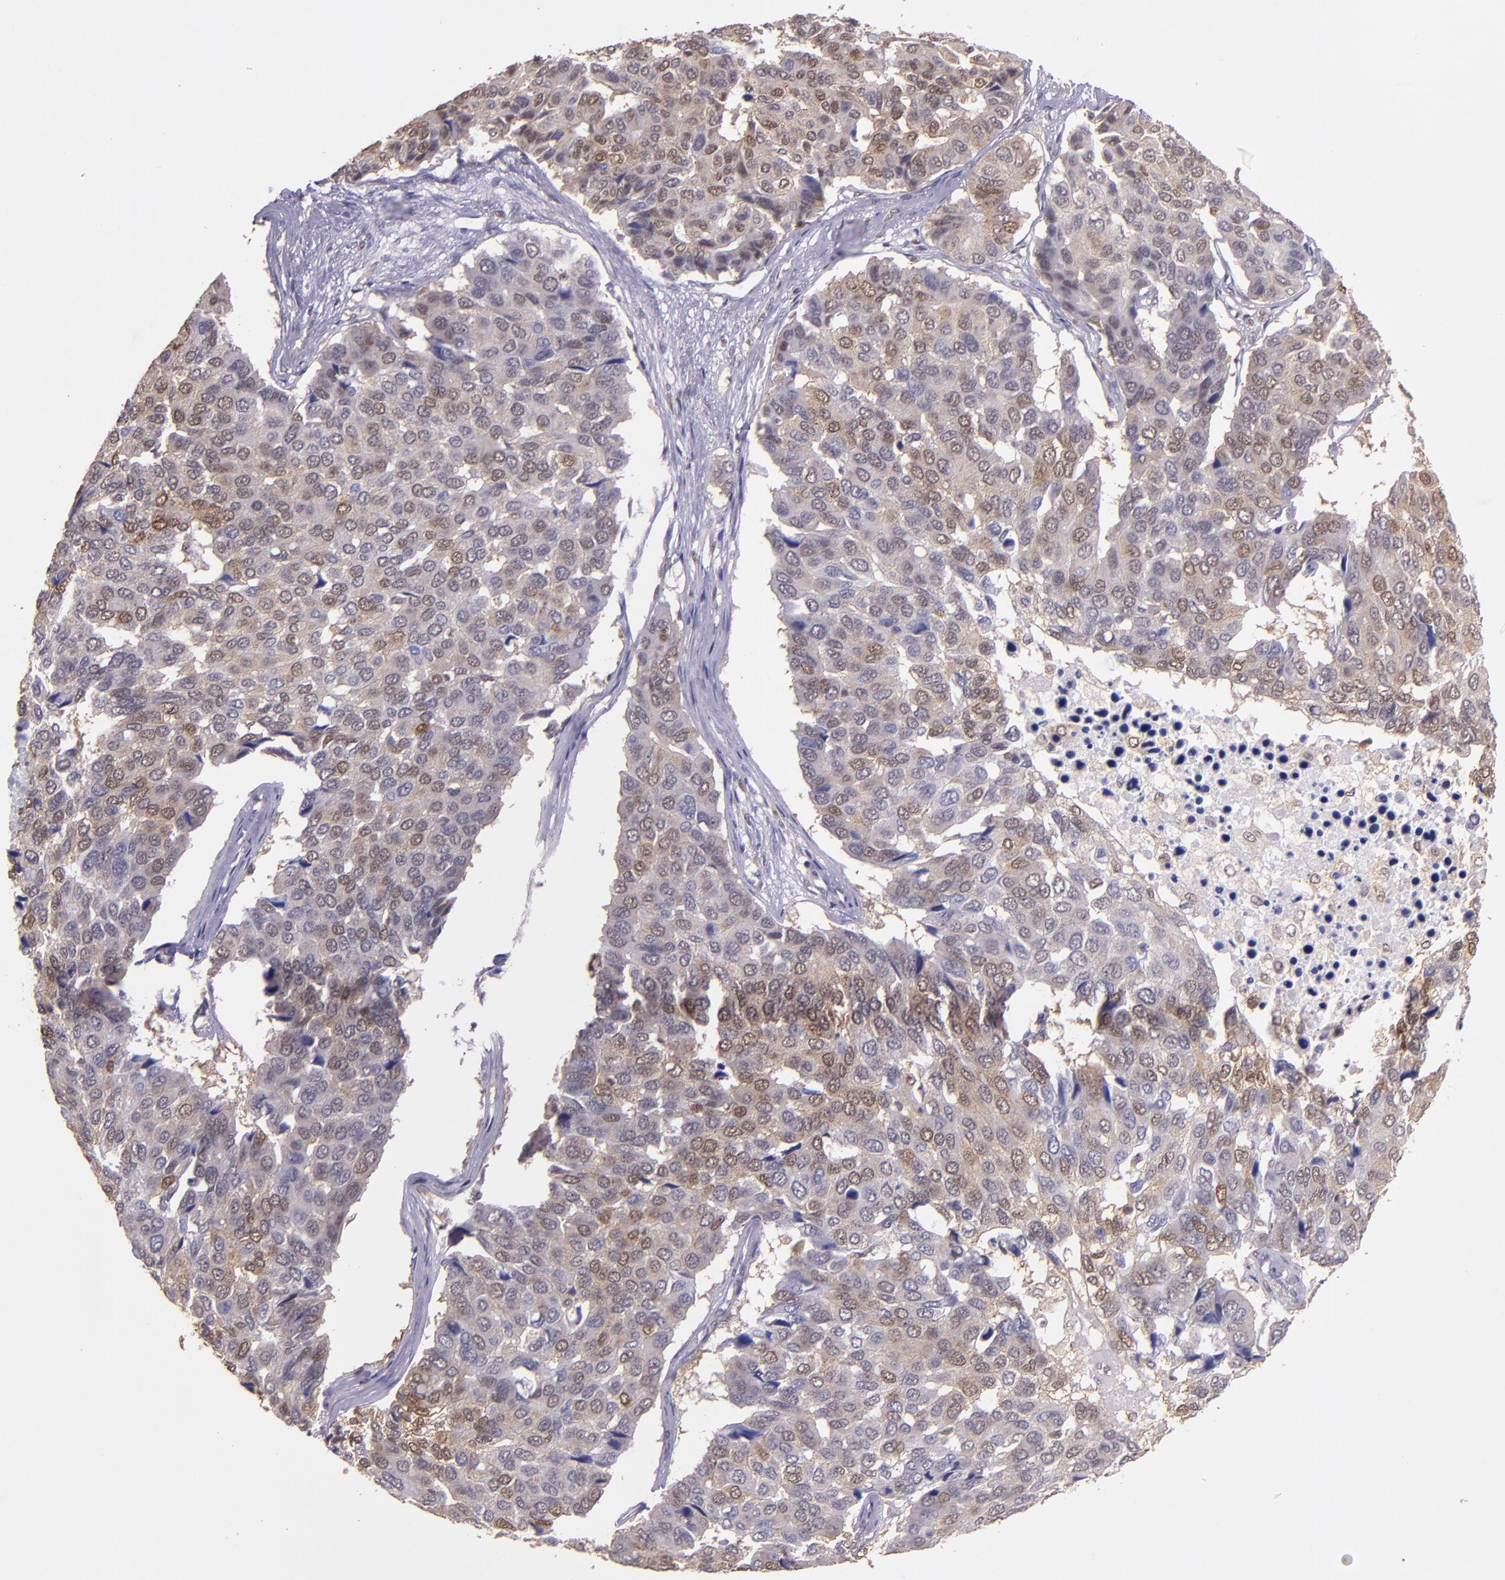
{"staining": {"intensity": "moderate", "quantity": "25%-75%", "location": "cytoplasmic/membranous,nuclear"}, "tissue": "pancreatic cancer", "cell_type": "Tumor cells", "image_type": "cancer", "snomed": [{"axis": "morphology", "description": "Adenocarcinoma, NOS"}, {"axis": "topography", "description": "Pancreas"}], "caption": "Immunohistochemistry (IHC) of pancreatic cancer reveals medium levels of moderate cytoplasmic/membranous and nuclear staining in about 25%-75% of tumor cells.", "gene": "STAT6", "patient": {"sex": "male", "age": 50}}